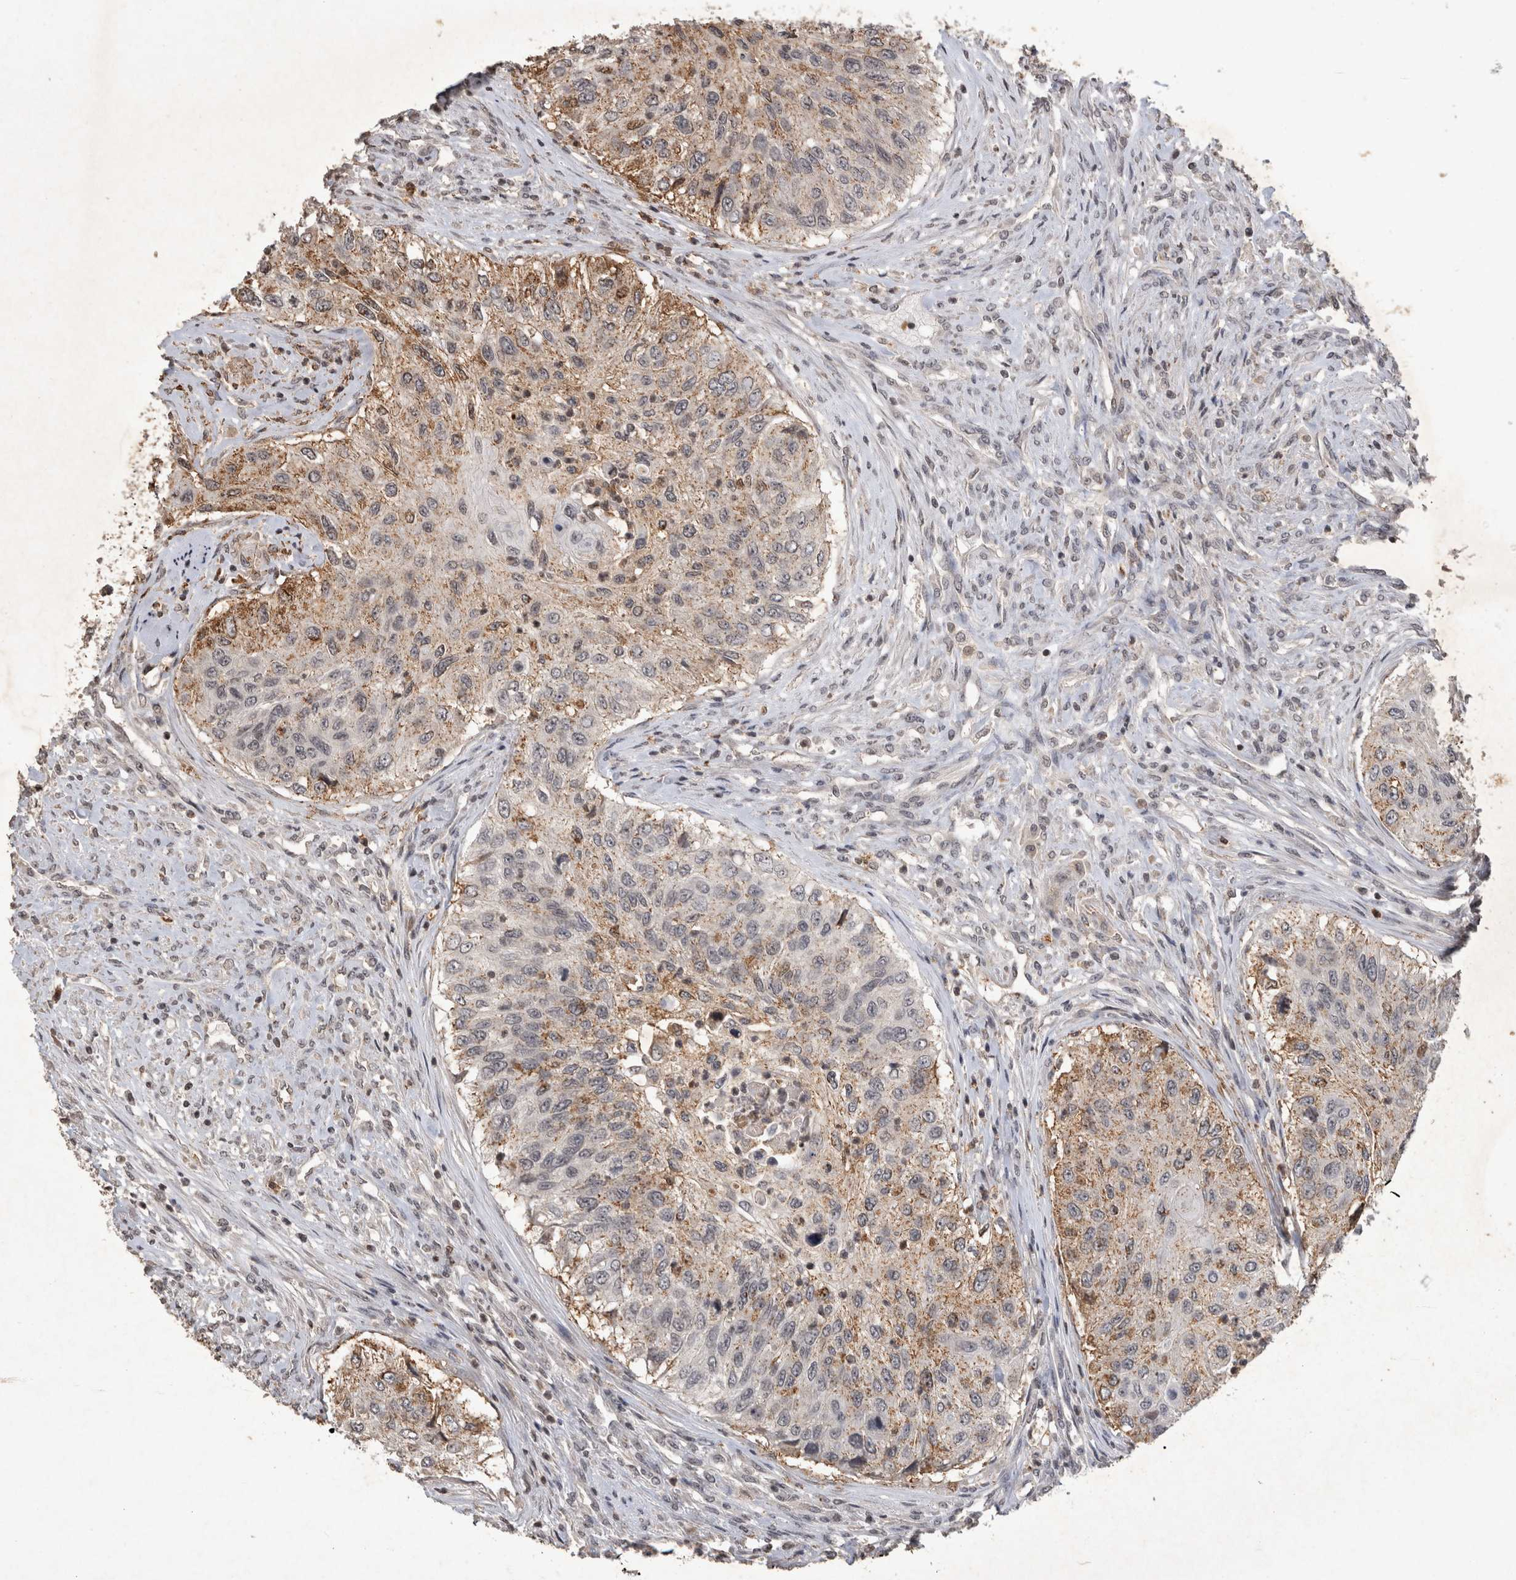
{"staining": {"intensity": "moderate", "quantity": "25%-75%", "location": "cytoplasmic/membranous"}, "tissue": "urothelial cancer", "cell_type": "Tumor cells", "image_type": "cancer", "snomed": [{"axis": "morphology", "description": "Urothelial carcinoma, High grade"}, {"axis": "topography", "description": "Urinary bladder"}], "caption": "Human high-grade urothelial carcinoma stained with a protein marker reveals moderate staining in tumor cells.", "gene": "HRK", "patient": {"sex": "female", "age": 60}}